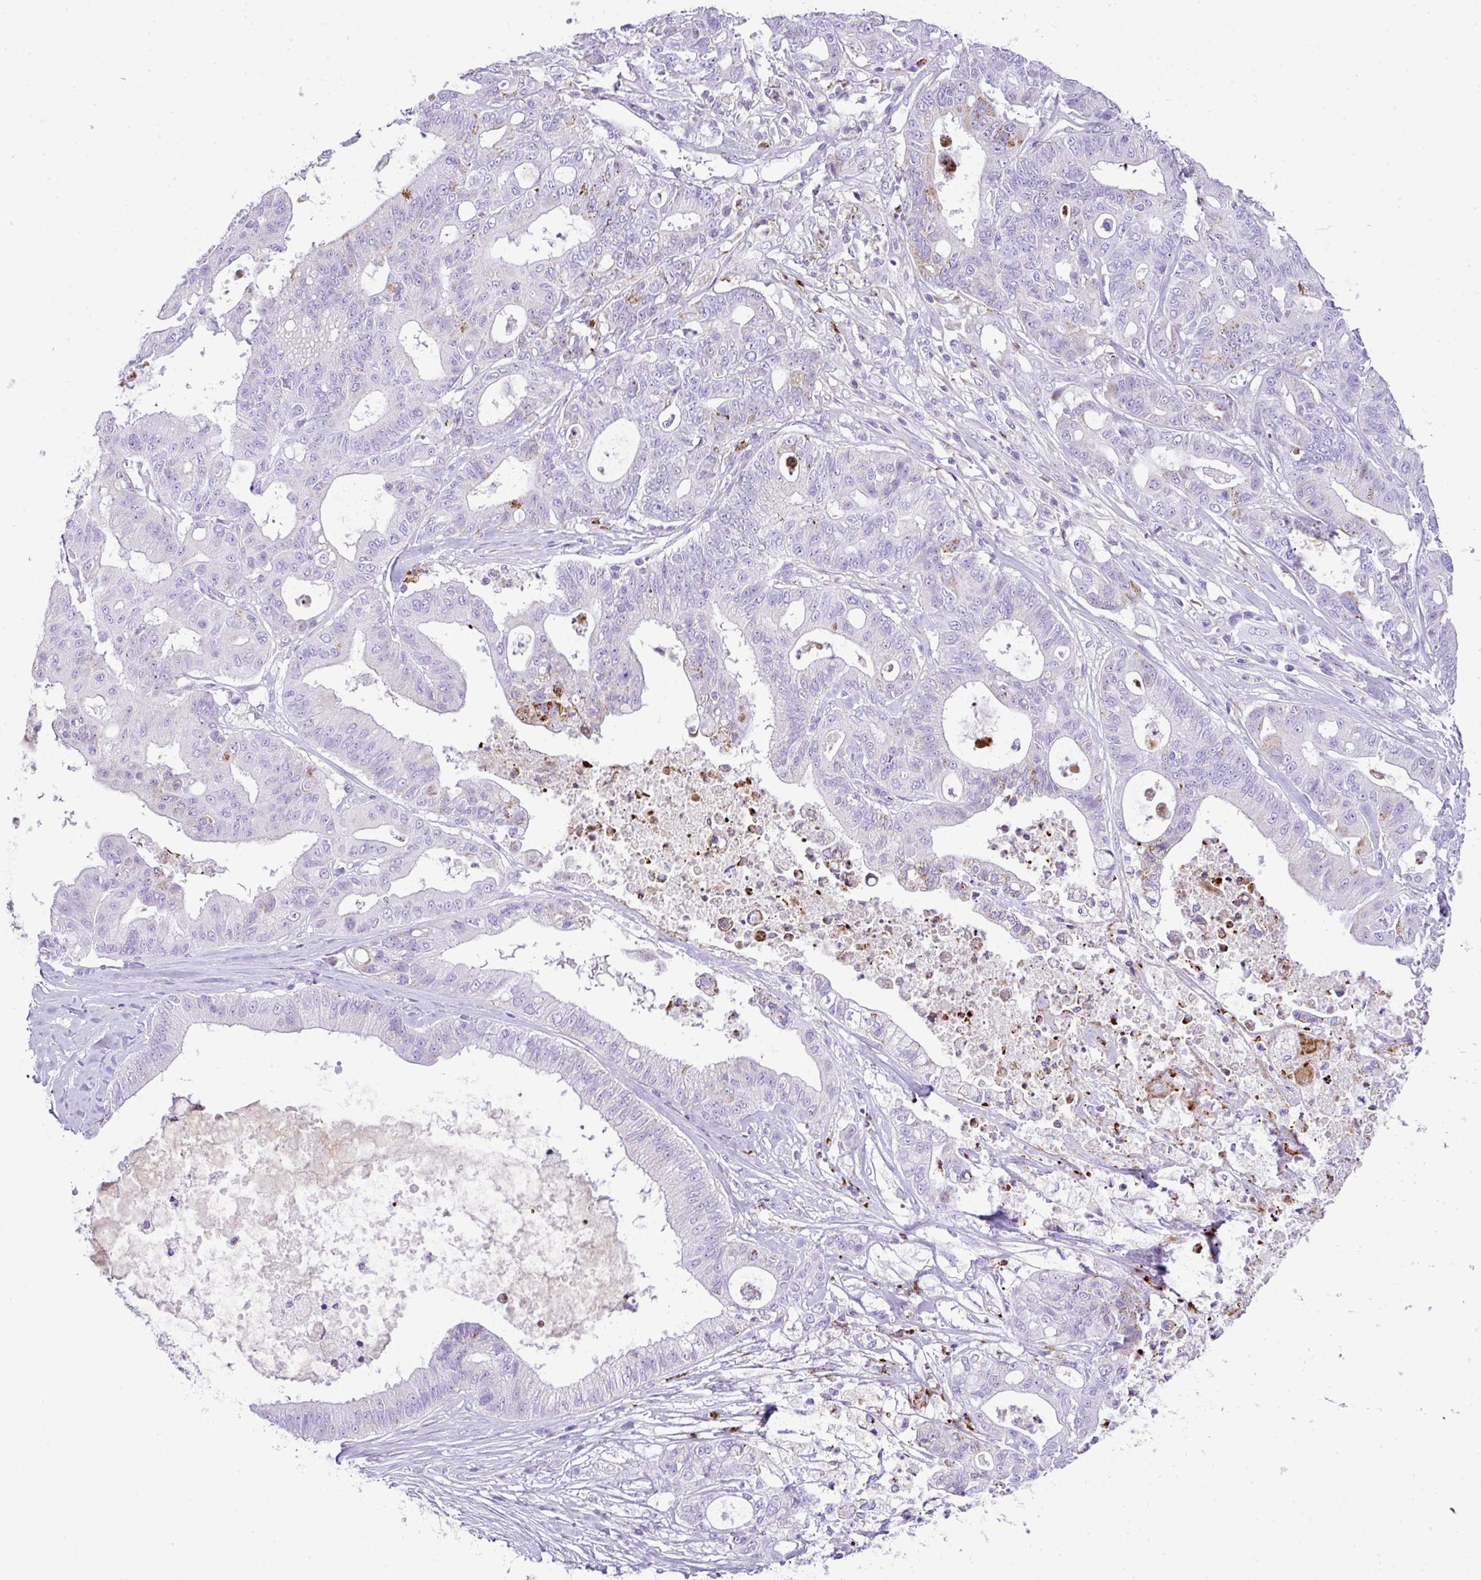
{"staining": {"intensity": "moderate", "quantity": "<25%", "location": "cytoplasmic/membranous"}, "tissue": "ovarian cancer", "cell_type": "Tumor cells", "image_type": "cancer", "snomed": [{"axis": "morphology", "description": "Cystadenocarcinoma, mucinous, NOS"}, {"axis": "topography", "description": "Ovary"}], "caption": "Tumor cells reveal low levels of moderate cytoplasmic/membranous expression in about <25% of cells in ovarian cancer.", "gene": "RCAN2", "patient": {"sex": "female", "age": 70}}